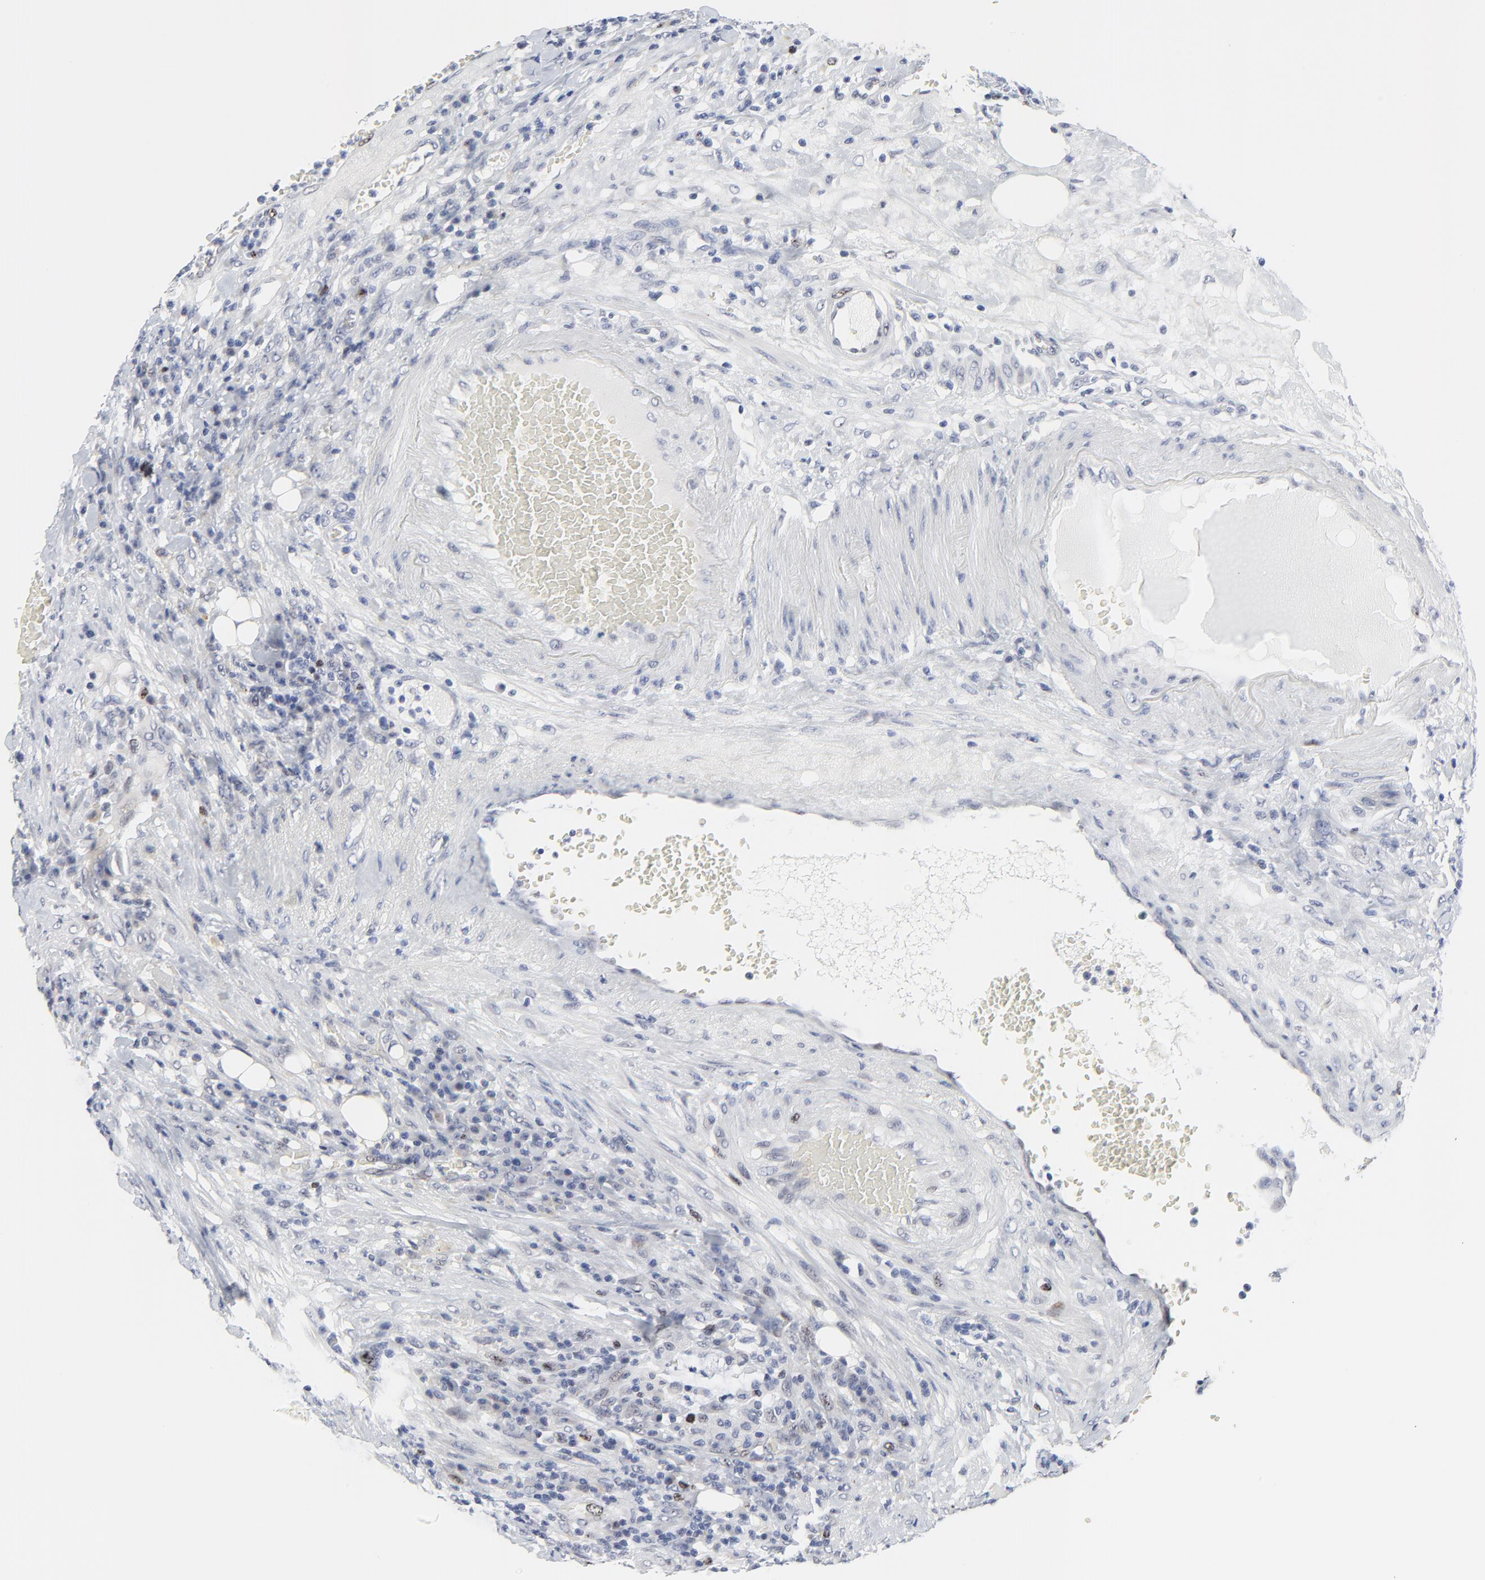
{"staining": {"intensity": "moderate", "quantity": "<25%", "location": "nuclear"}, "tissue": "colorectal cancer", "cell_type": "Tumor cells", "image_type": "cancer", "snomed": [{"axis": "morphology", "description": "Adenocarcinoma, NOS"}, {"axis": "topography", "description": "Colon"}], "caption": "Immunohistochemistry (IHC) image of colorectal cancer stained for a protein (brown), which shows low levels of moderate nuclear positivity in approximately <25% of tumor cells.", "gene": "ZNF589", "patient": {"sex": "male", "age": 54}}